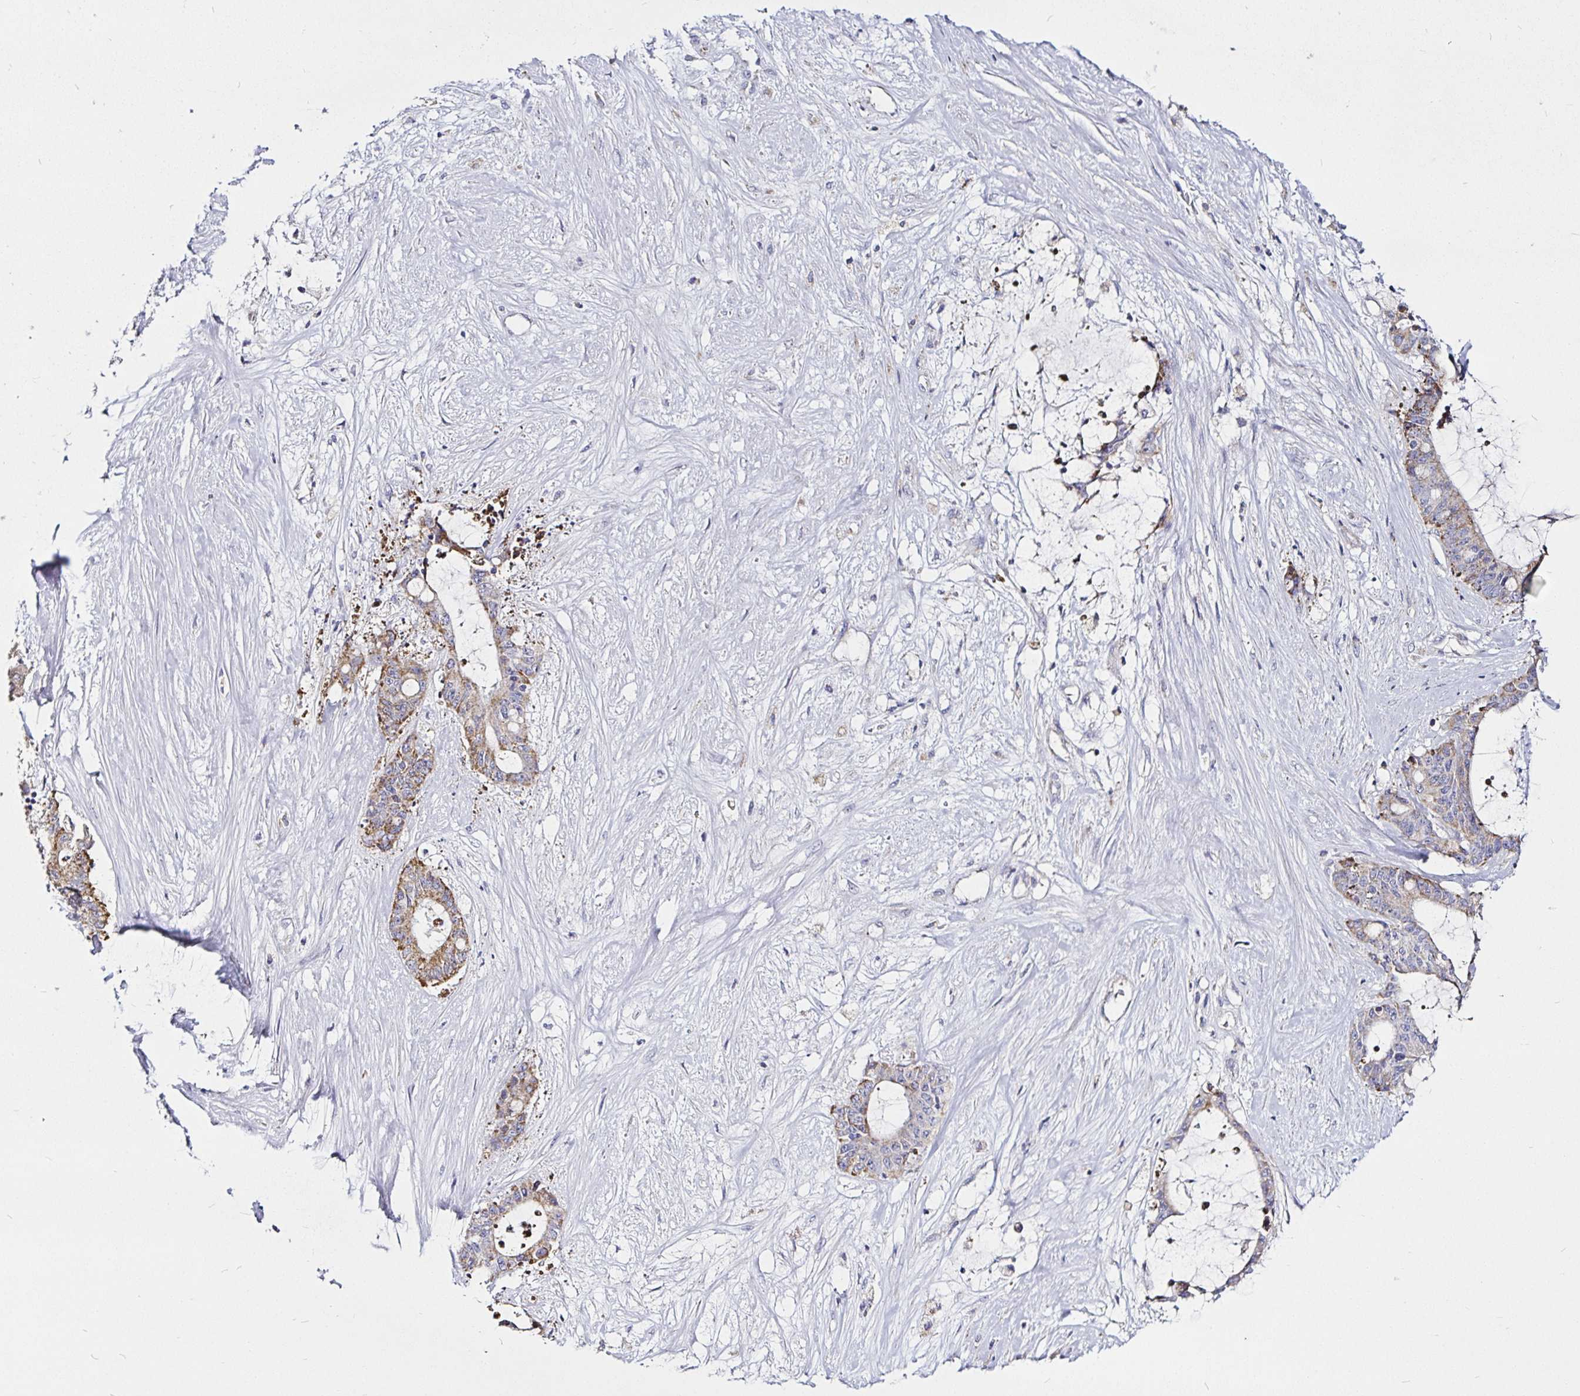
{"staining": {"intensity": "moderate", "quantity": "25%-75%", "location": "cytoplasmic/membranous"}, "tissue": "liver cancer", "cell_type": "Tumor cells", "image_type": "cancer", "snomed": [{"axis": "morphology", "description": "Normal tissue, NOS"}, {"axis": "morphology", "description": "Cholangiocarcinoma"}, {"axis": "topography", "description": "Liver"}, {"axis": "topography", "description": "Peripheral nerve tissue"}], "caption": "The micrograph exhibits staining of cholangiocarcinoma (liver), revealing moderate cytoplasmic/membranous protein staining (brown color) within tumor cells.", "gene": "PGAM2", "patient": {"sex": "female", "age": 73}}